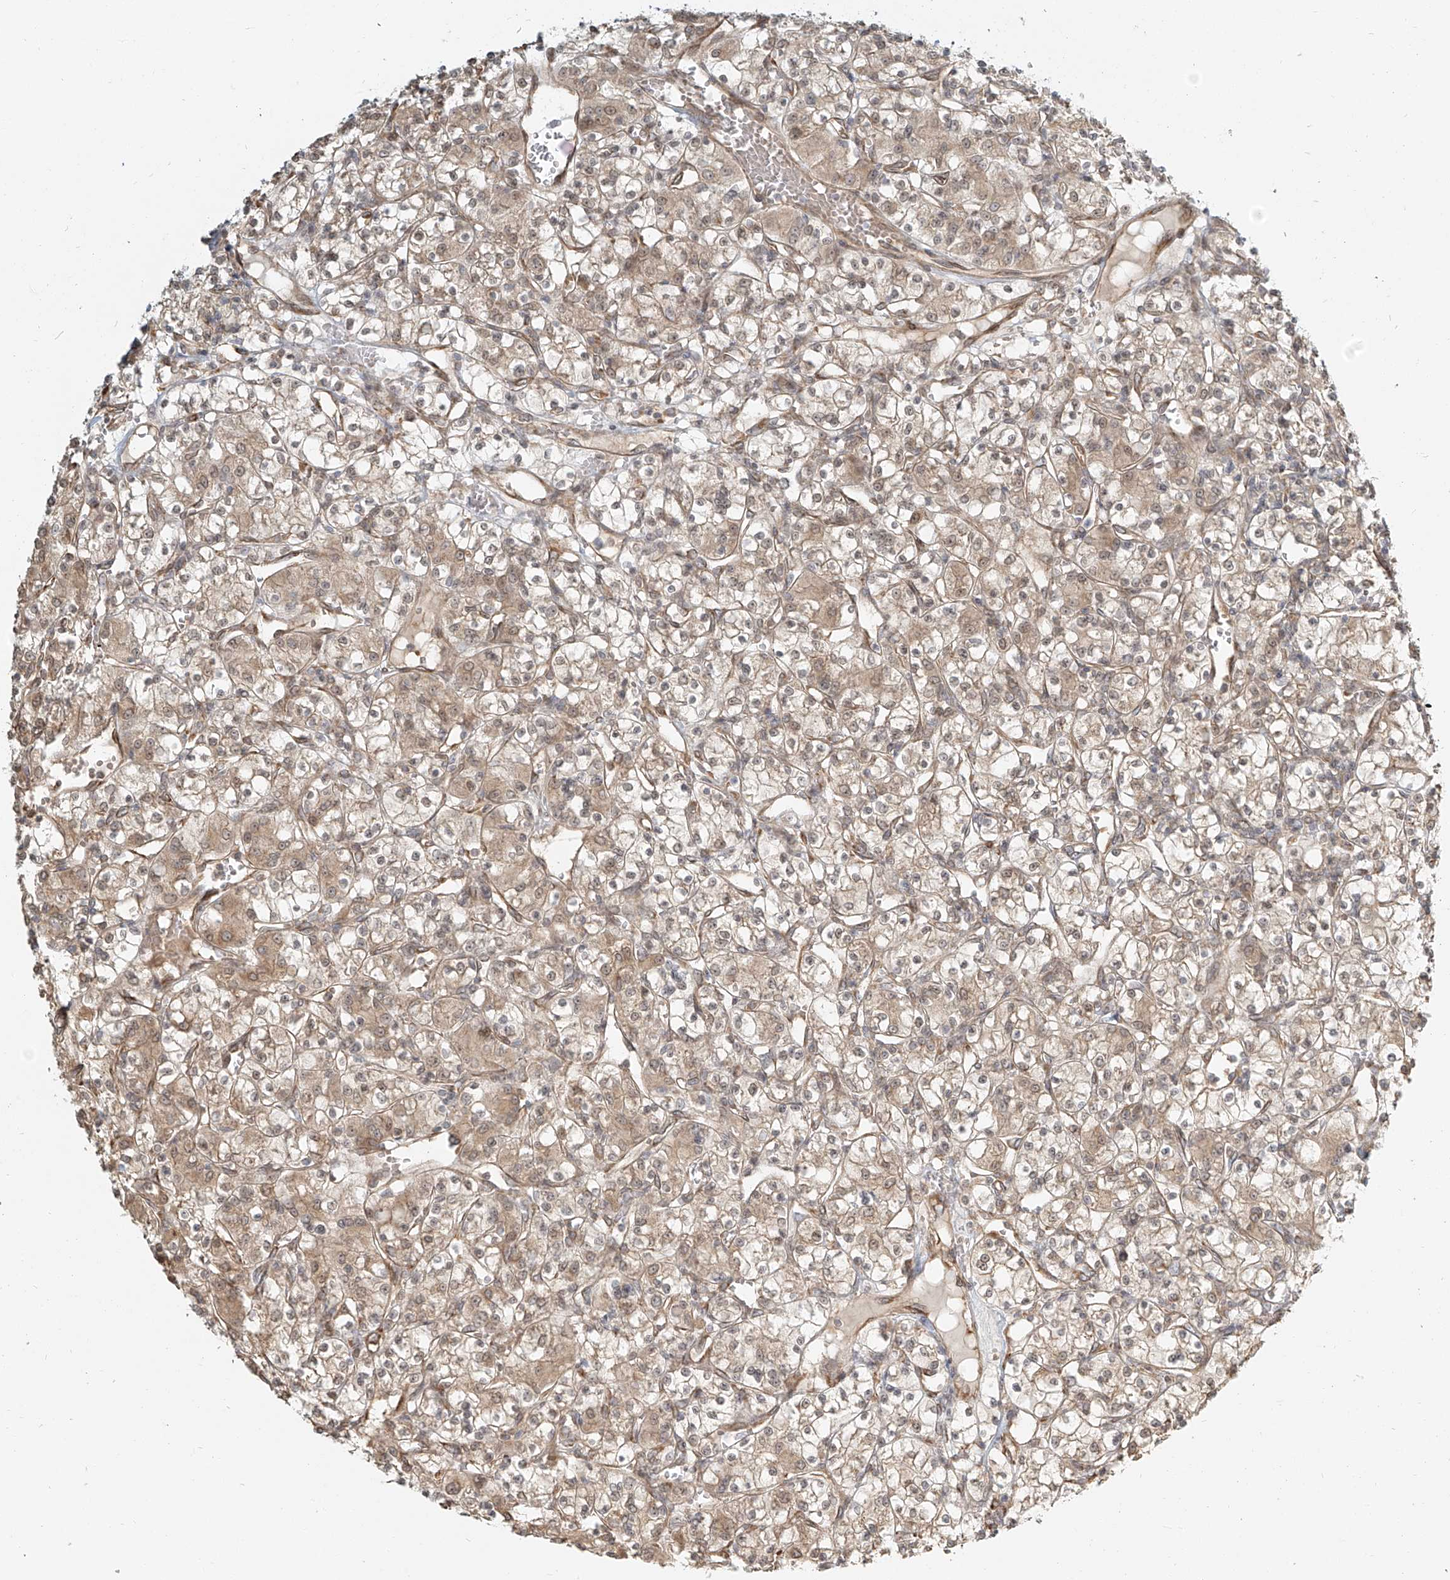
{"staining": {"intensity": "weak", "quantity": ">75%", "location": "cytoplasmic/membranous"}, "tissue": "renal cancer", "cell_type": "Tumor cells", "image_type": "cancer", "snomed": [{"axis": "morphology", "description": "Adenocarcinoma, NOS"}, {"axis": "topography", "description": "Kidney"}], "caption": "A brown stain highlights weak cytoplasmic/membranous positivity of a protein in renal cancer tumor cells.", "gene": "UBE2K", "patient": {"sex": "female", "age": 59}}